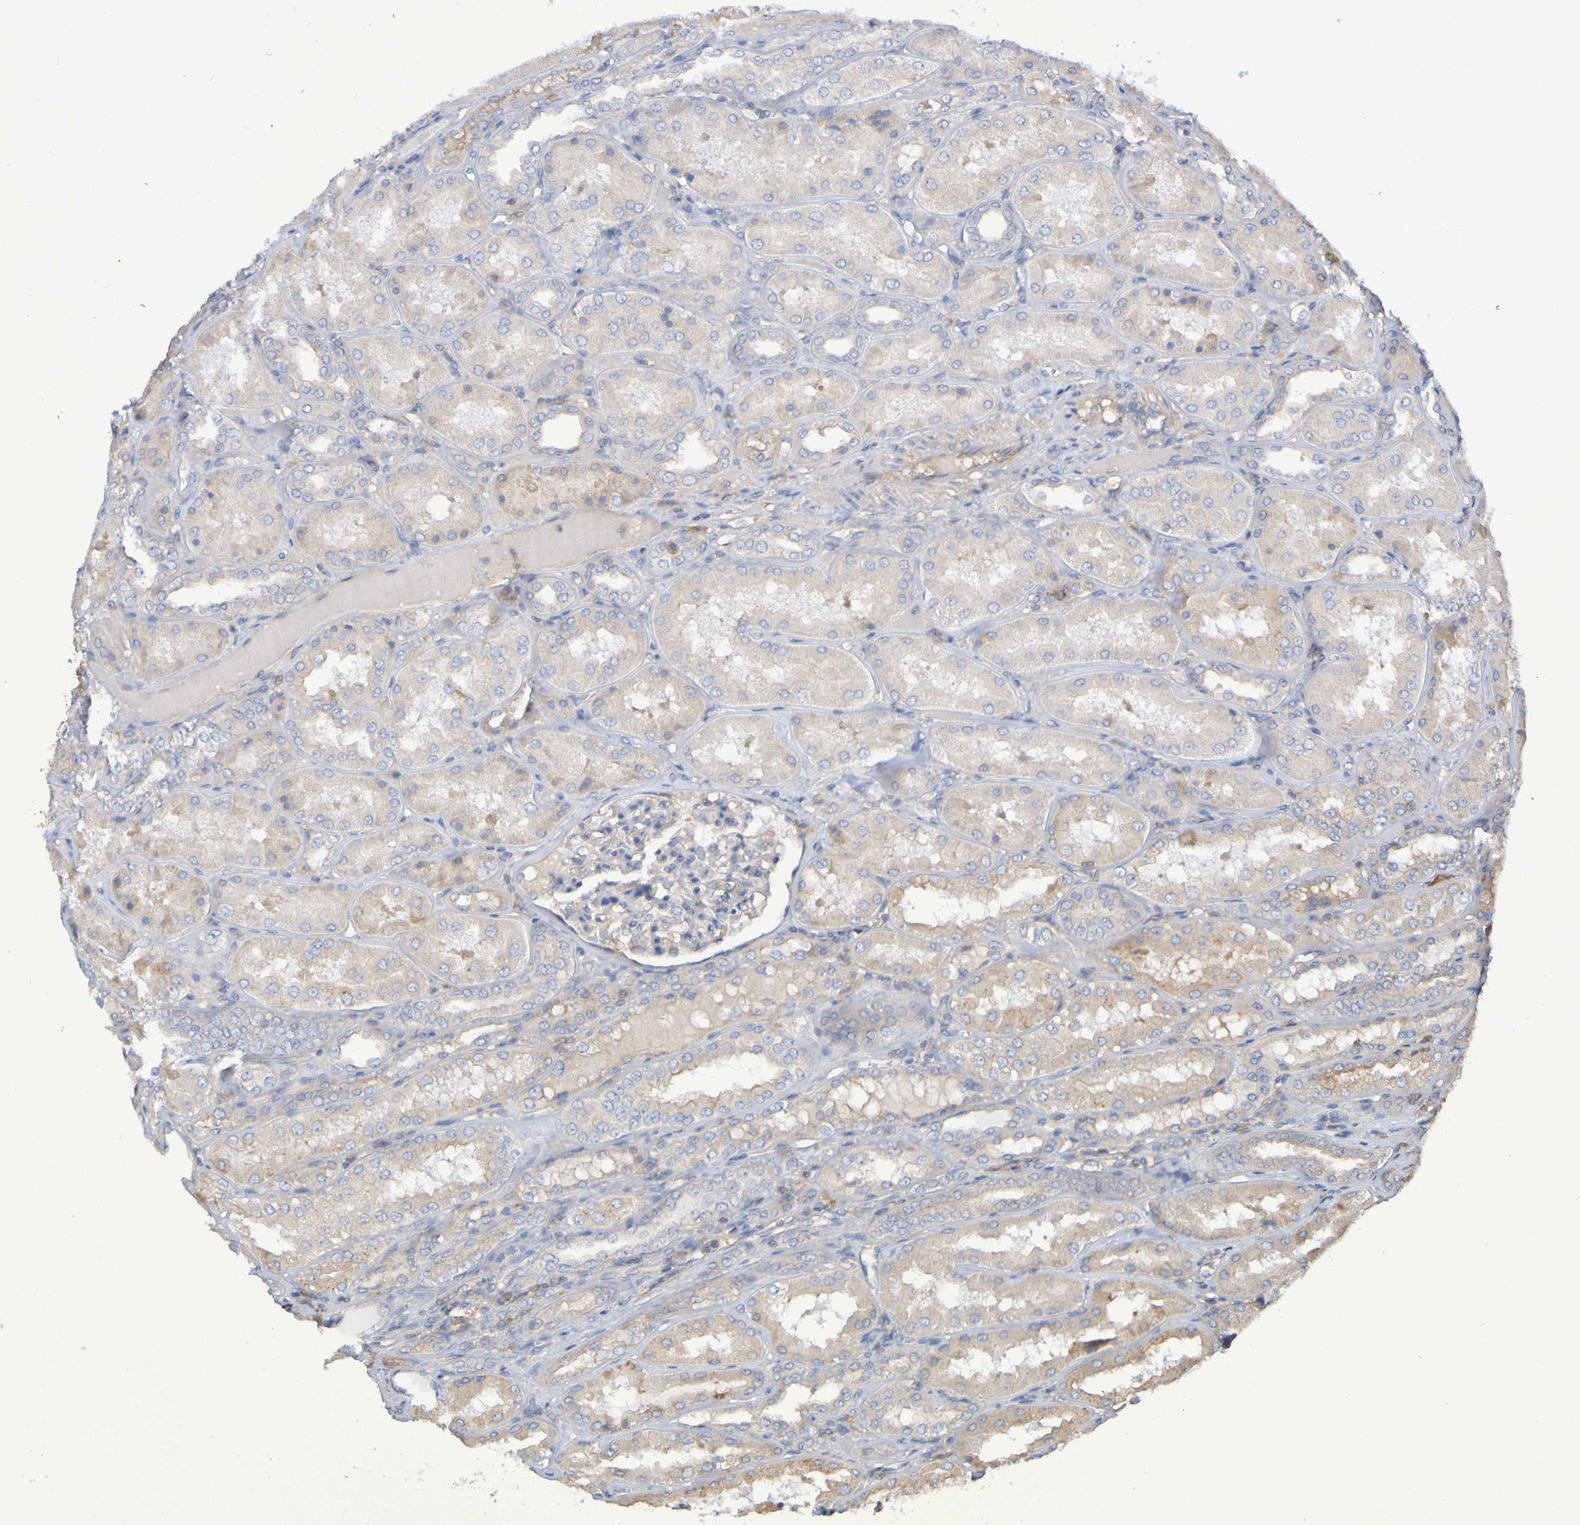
{"staining": {"intensity": "weak", "quantity": "<25%", "location": "cytoplasmic/membranous"}, "tissue": "kidney", "cell_type": "Cells in glomeruli", "image_type": "normal", "snomed": [{"axis": "morphology", "description": "Normal tissue, NOS"}, {"axis": "topography", "description": "Kidney"}], "caption": "Benign kidney was stained to show a protein in brown. There is no significant positivity in cells in glomeruli. (DAB (3,3'-diaminobenzidine) immunohistochemistry visualized using brightfield microscopy, high magnification).", "gene": "SYNJ1", "patient": {"sex": "female", "age": 56}}